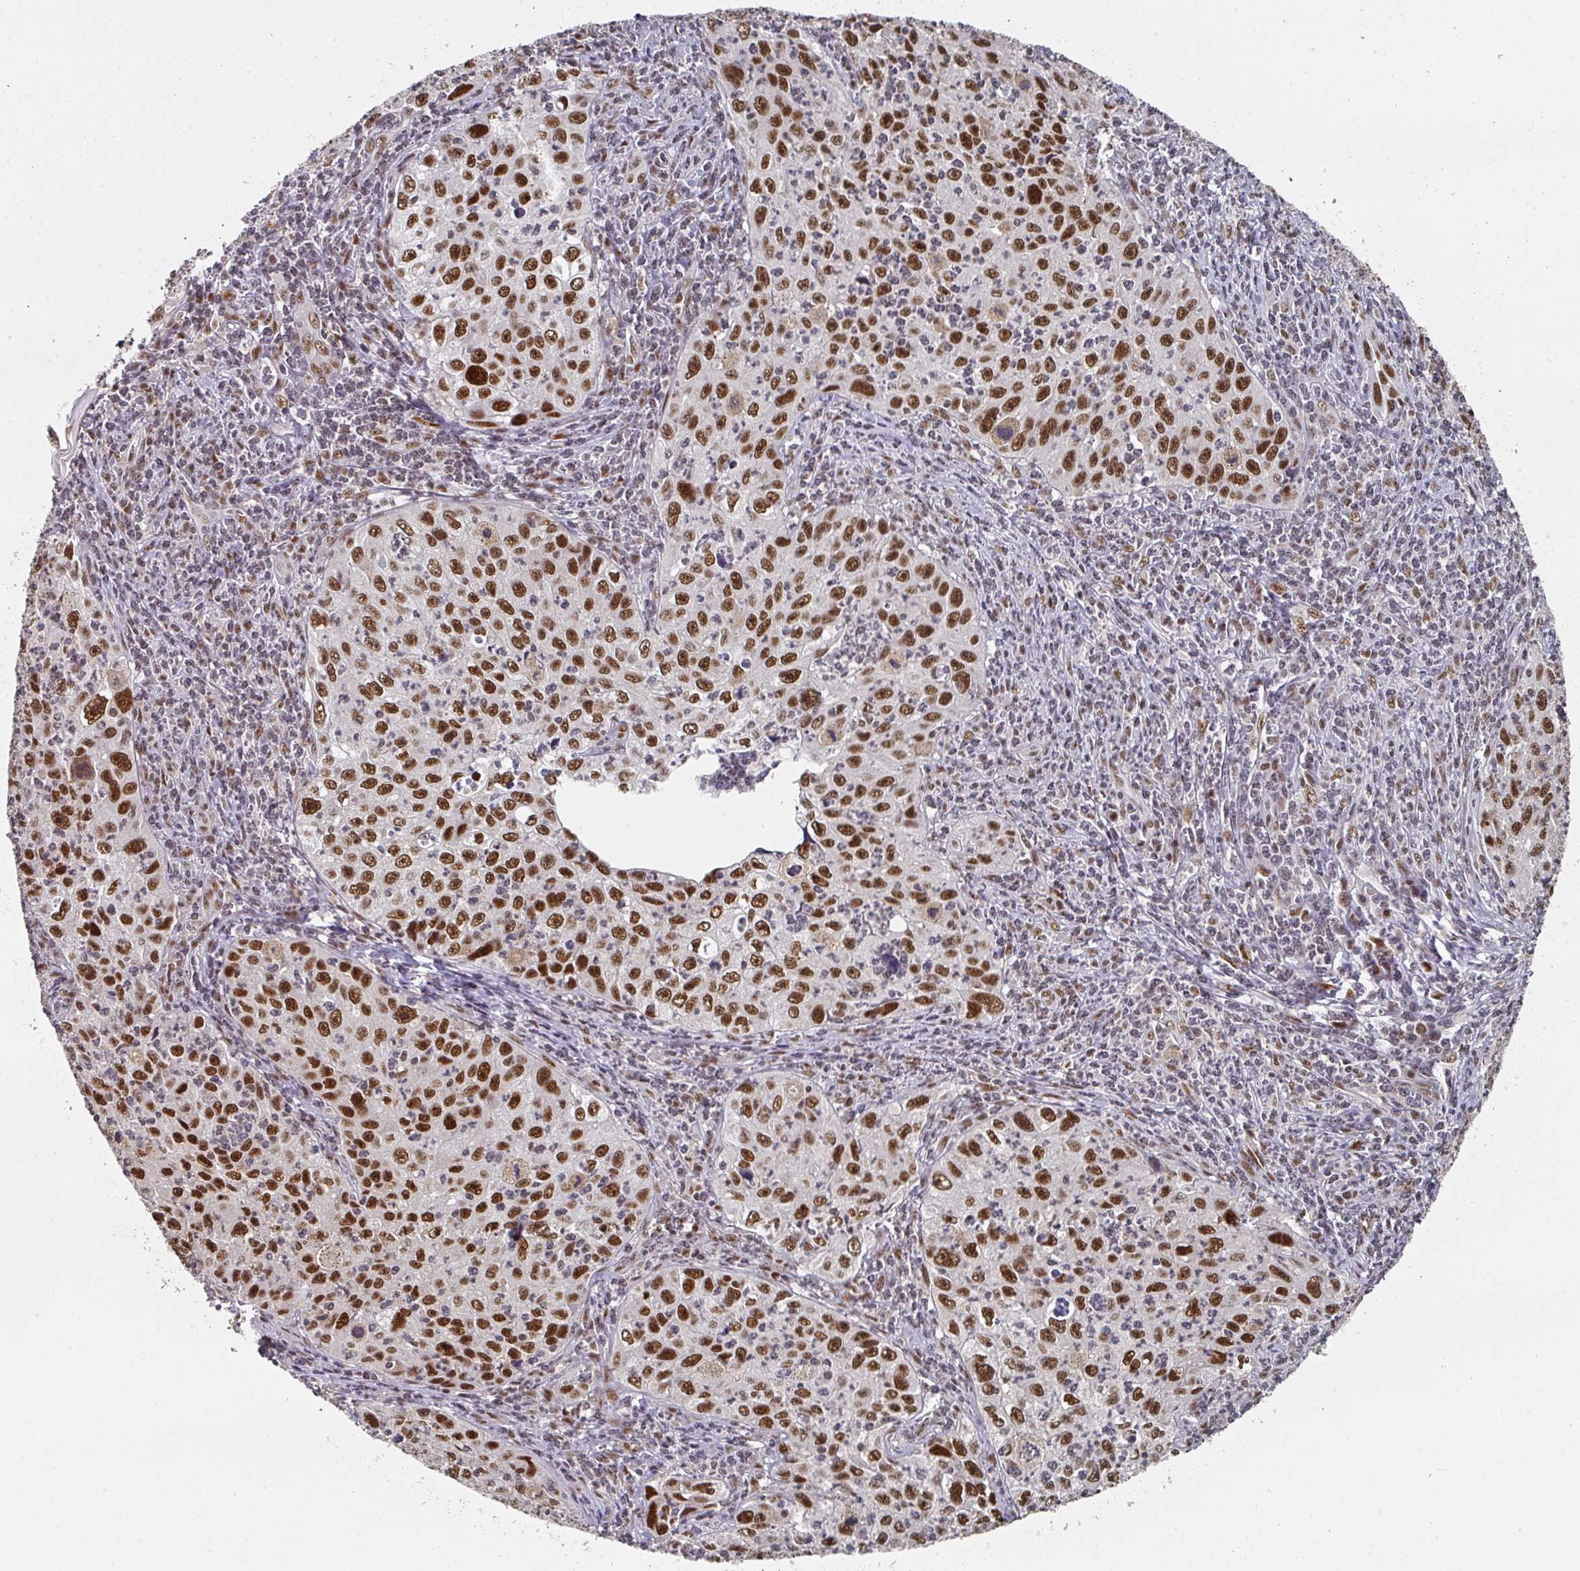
{"staining": {"intensity": "strong", "quantity": ">75%", "location": "nuclear"}, "tissue": "cervical cancer", "cell_type": "Tumor cells", "image_type": "cancer", "snomed": [{"axis": "morphology", "description": "Squamous cell carcinoma, NOS"}, {"axis": "topography", "description": "Cervix"}], "caption": "A photomicrograph of cervical cancer stained for a protein displays strong nuclear brown staining in tumor cells.", "gene": "MEPCE", "patient": {"sex": "female", "age": 30}}